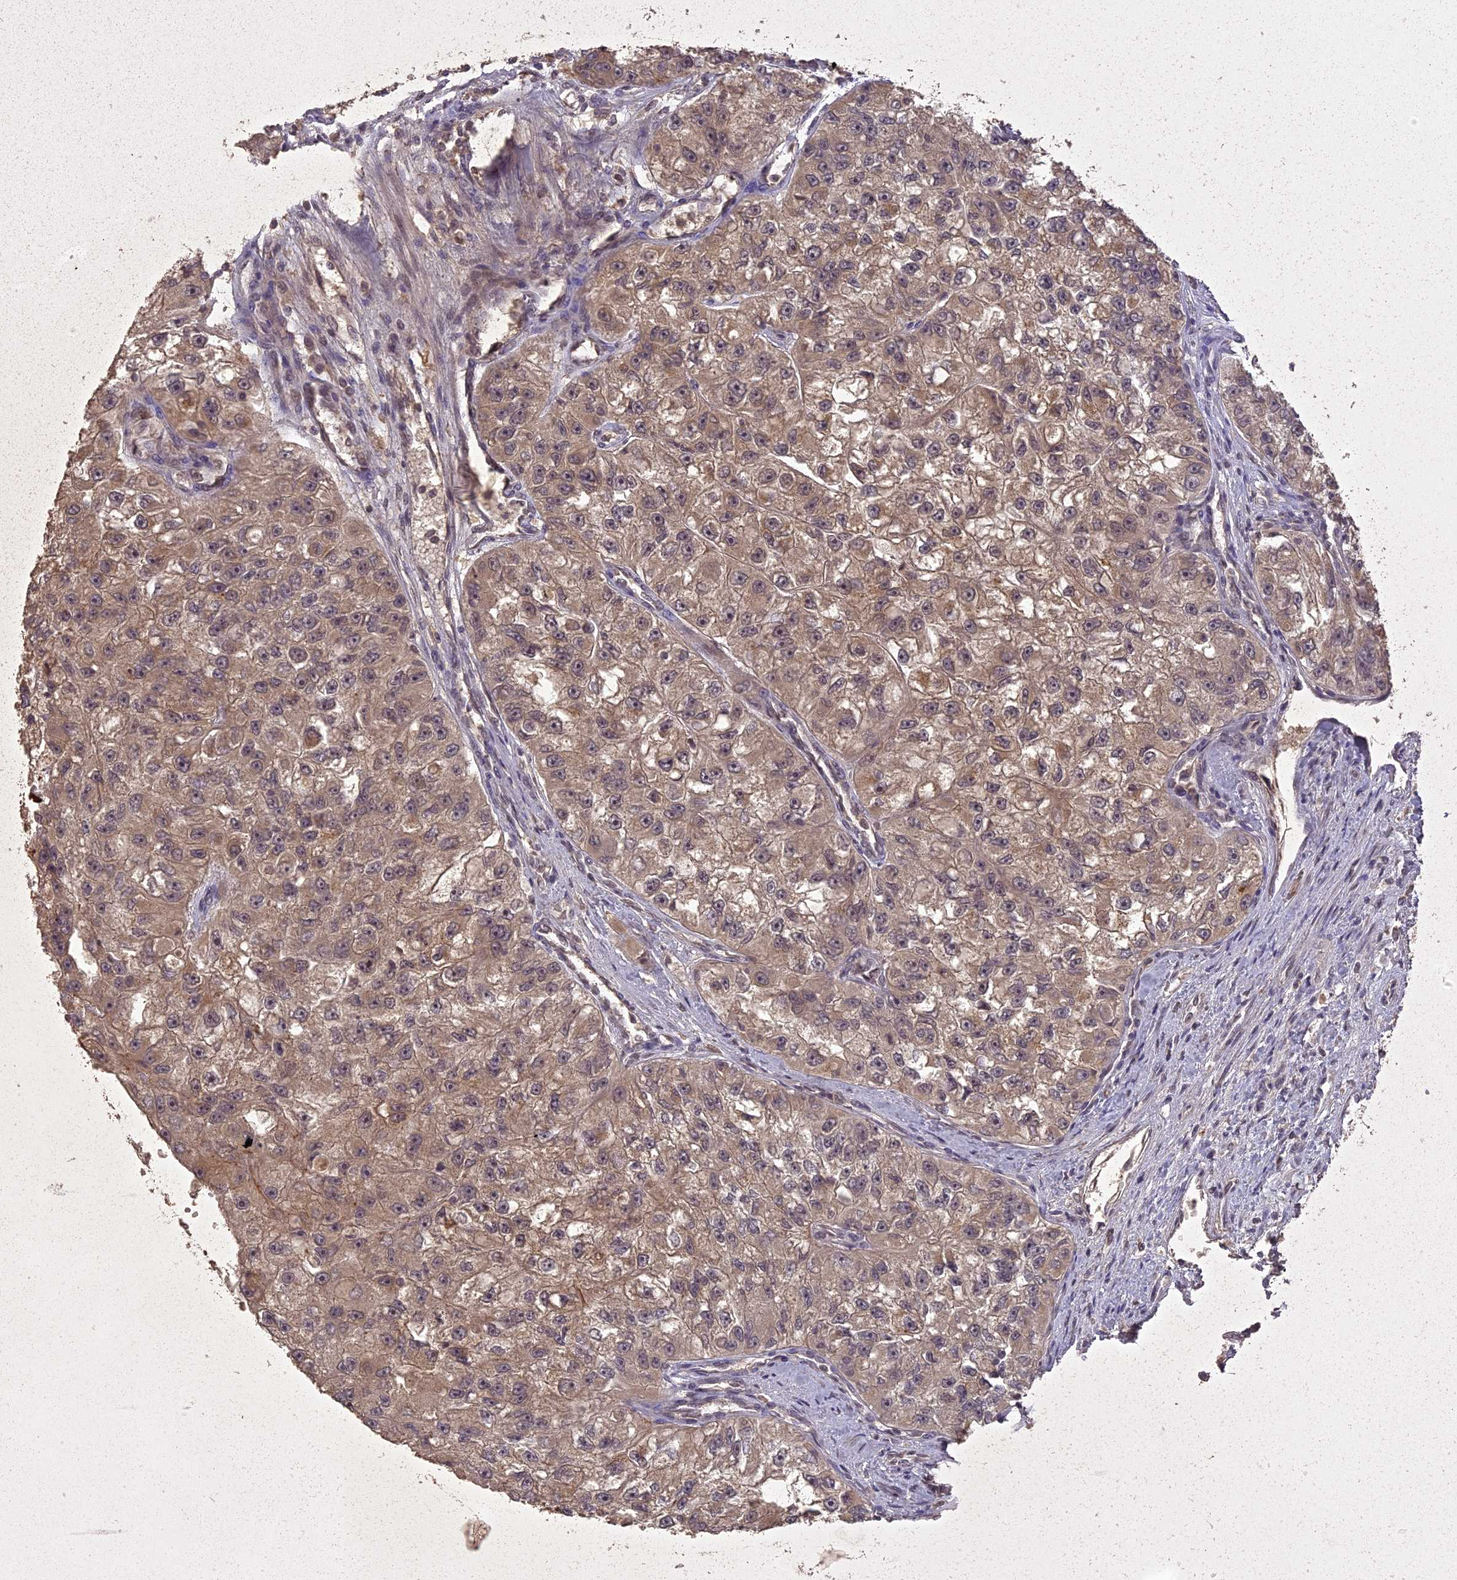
{"staining": {"intensity": "weak", "quantity": ">75%", "location": "cytoplasmic/membranous"}, "tissue": "renal cancer", "cell_type": "Tumor cells", "image_type": "cancer", "snomed": [{"axis": "morphology", "description": "Adenocarcinoma, NOS"}, {"axis": "topography", "description": "Kidney"}], "caption": "Immunohistochemical staining of renal adenocarcinoma exhibits weak cytoplasmic/membranous protein positivity in approximately >75% of tumor cells.", "gene": "LIN37", "patient": {"sex": "male", "age": 63}}